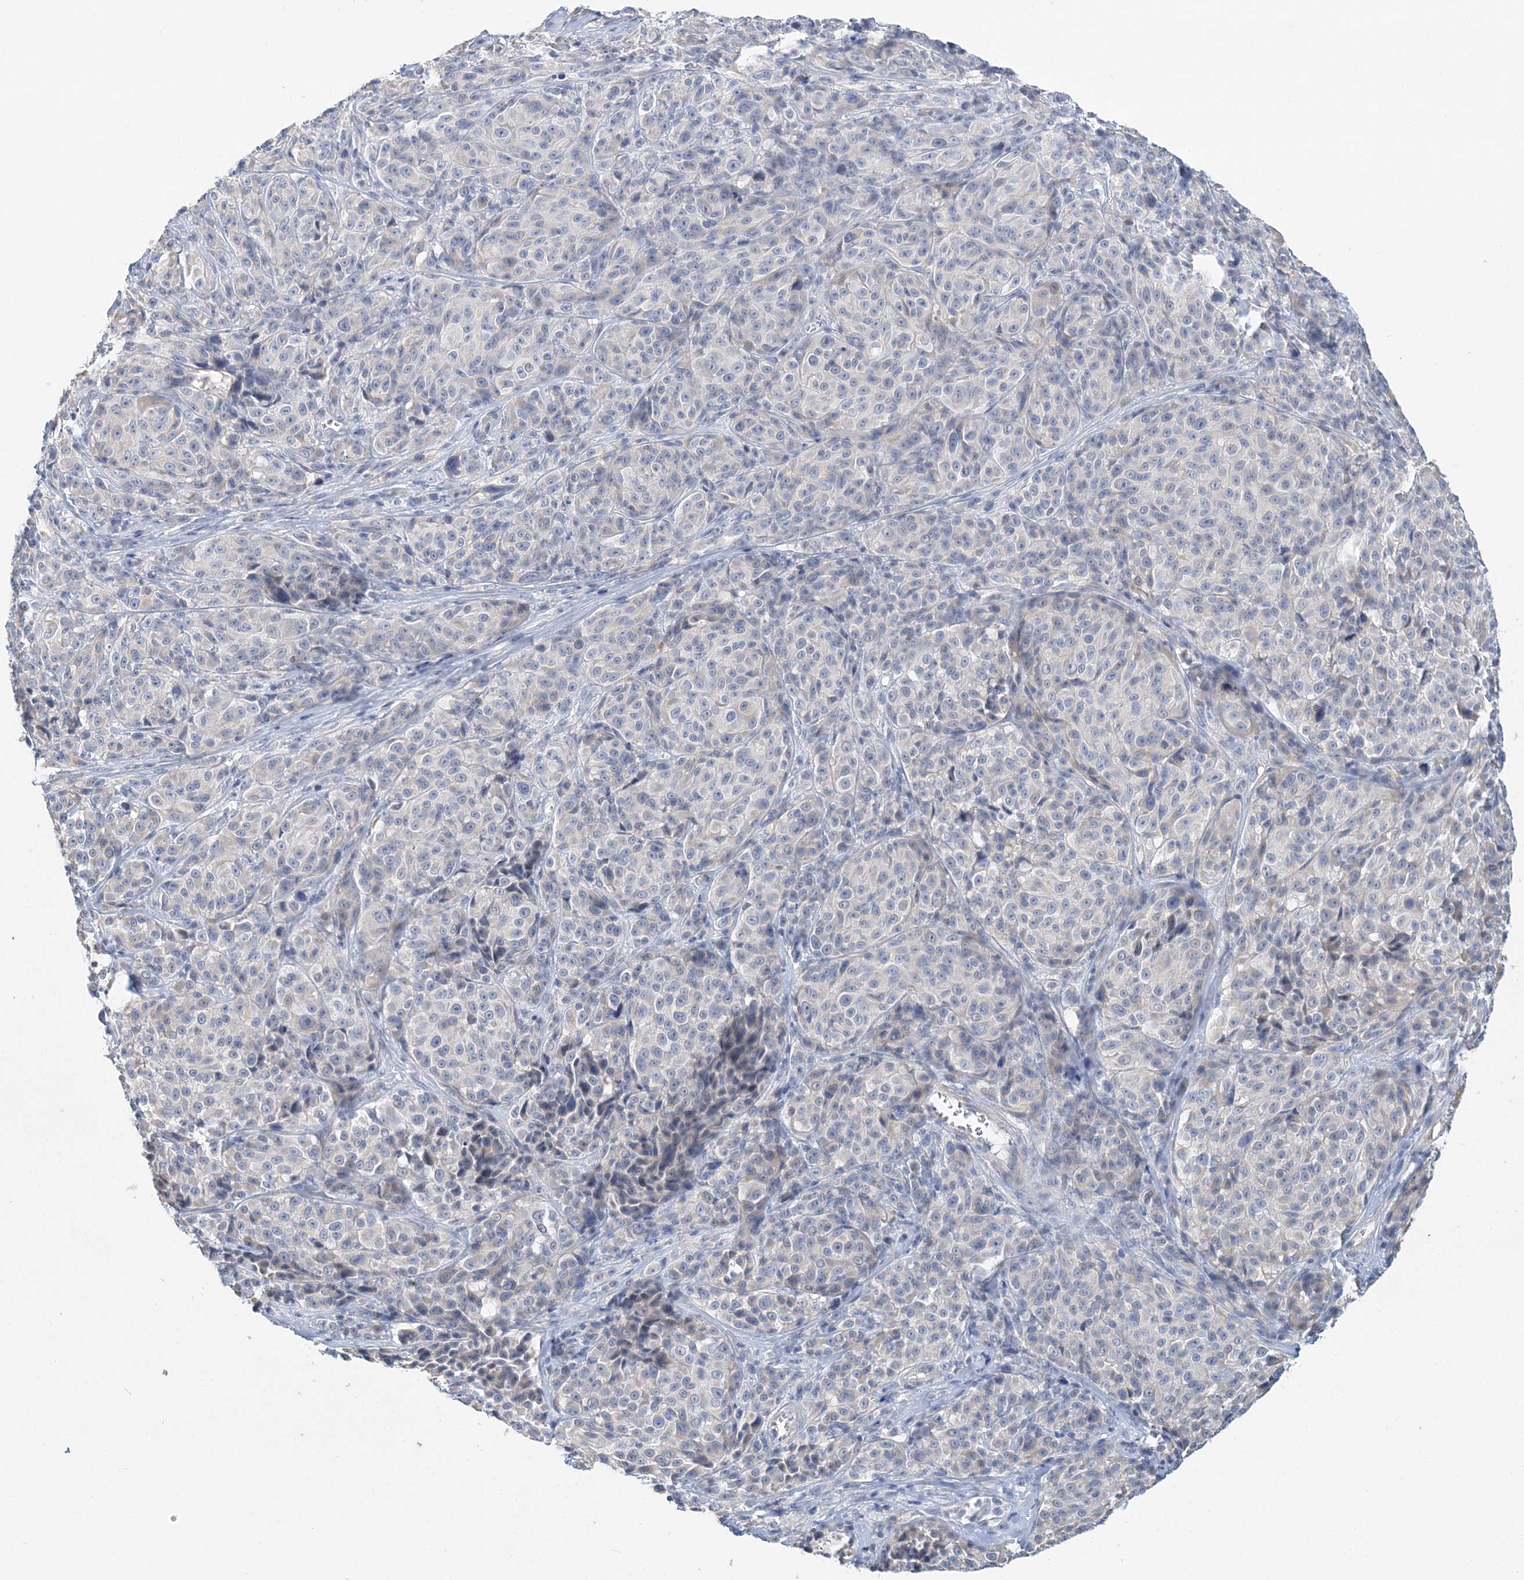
{"staining": {"intensity": "negative", "quantity": "none", "location": "none"}, "tissue": "melanoma", "cell_type": "Tumor cells", "image_type": "cancer", "snomed": [{"axis": "morphology", "description": "Malignant melanoma, NOS"}, {"axis": "topography", "description": "Skin"}], "caption": "Tumor cells are negative for protein expression in human malignant melanoma.", "gene": "LRRIQ4", "patient": {"sex": "male", "age": 73}}